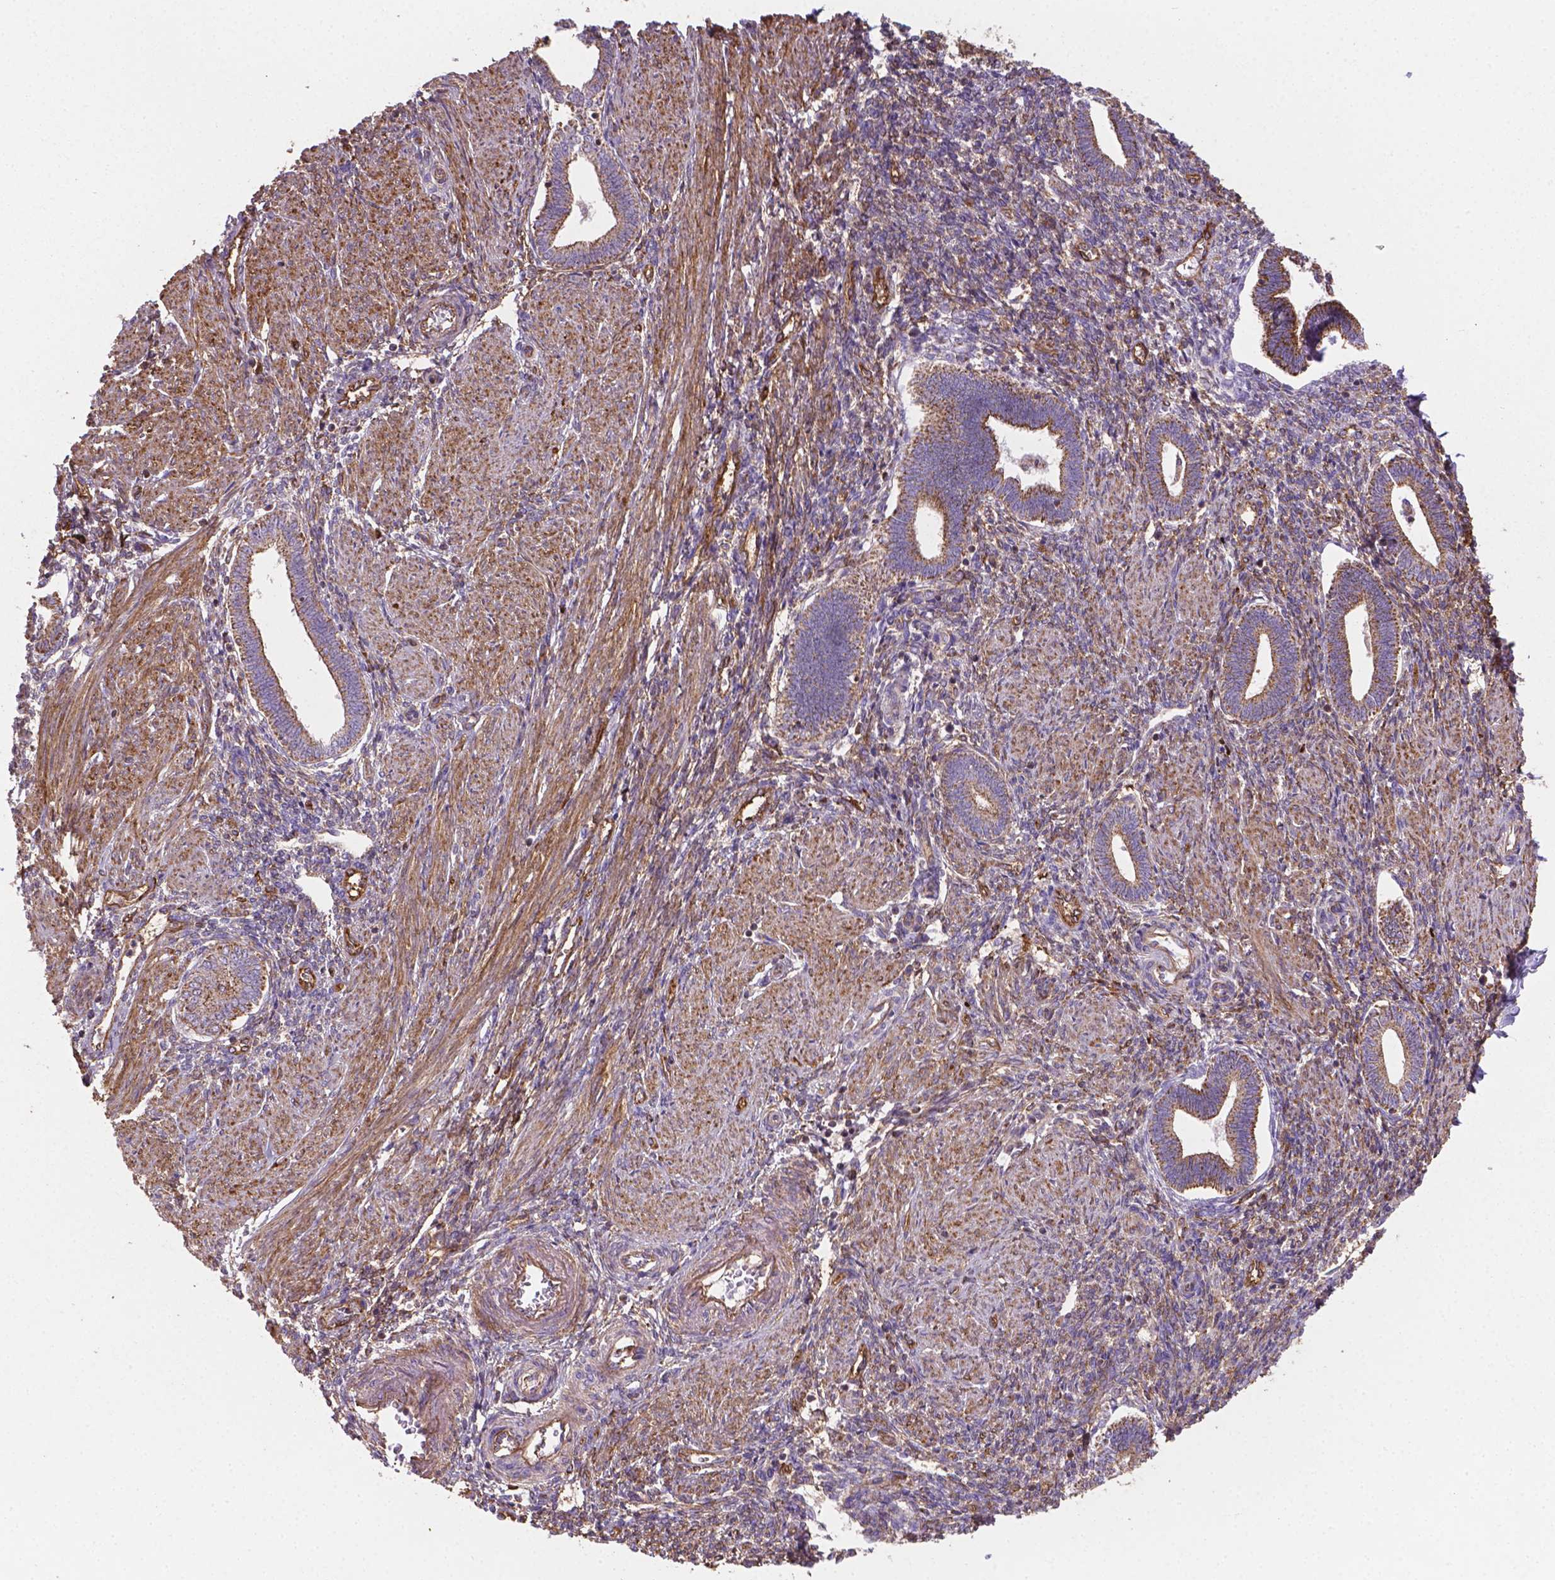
{"staining": {"intensity": "moderate", "quantity": ">75%", "location": "cytoplasmic/membranous"}, "tissue": "endometrium", "cell_type": "Cells in endometrial stroma", "image_type": "normal", "snomed": [{"axis": "morphology", "description": "Normal tissue, NOS"}, {"axis": "topography", "description": "Endometrium"}], "caption": "A high-resolution photomicrograph shows immunohistochemistry staining of benign endometrium, which displays moderate cytoplasmic/membranous staining in about >75% of cells in endometrial stroma.", "gene": "TCAF1", "patient": {"sex": "female", "age": 42}}